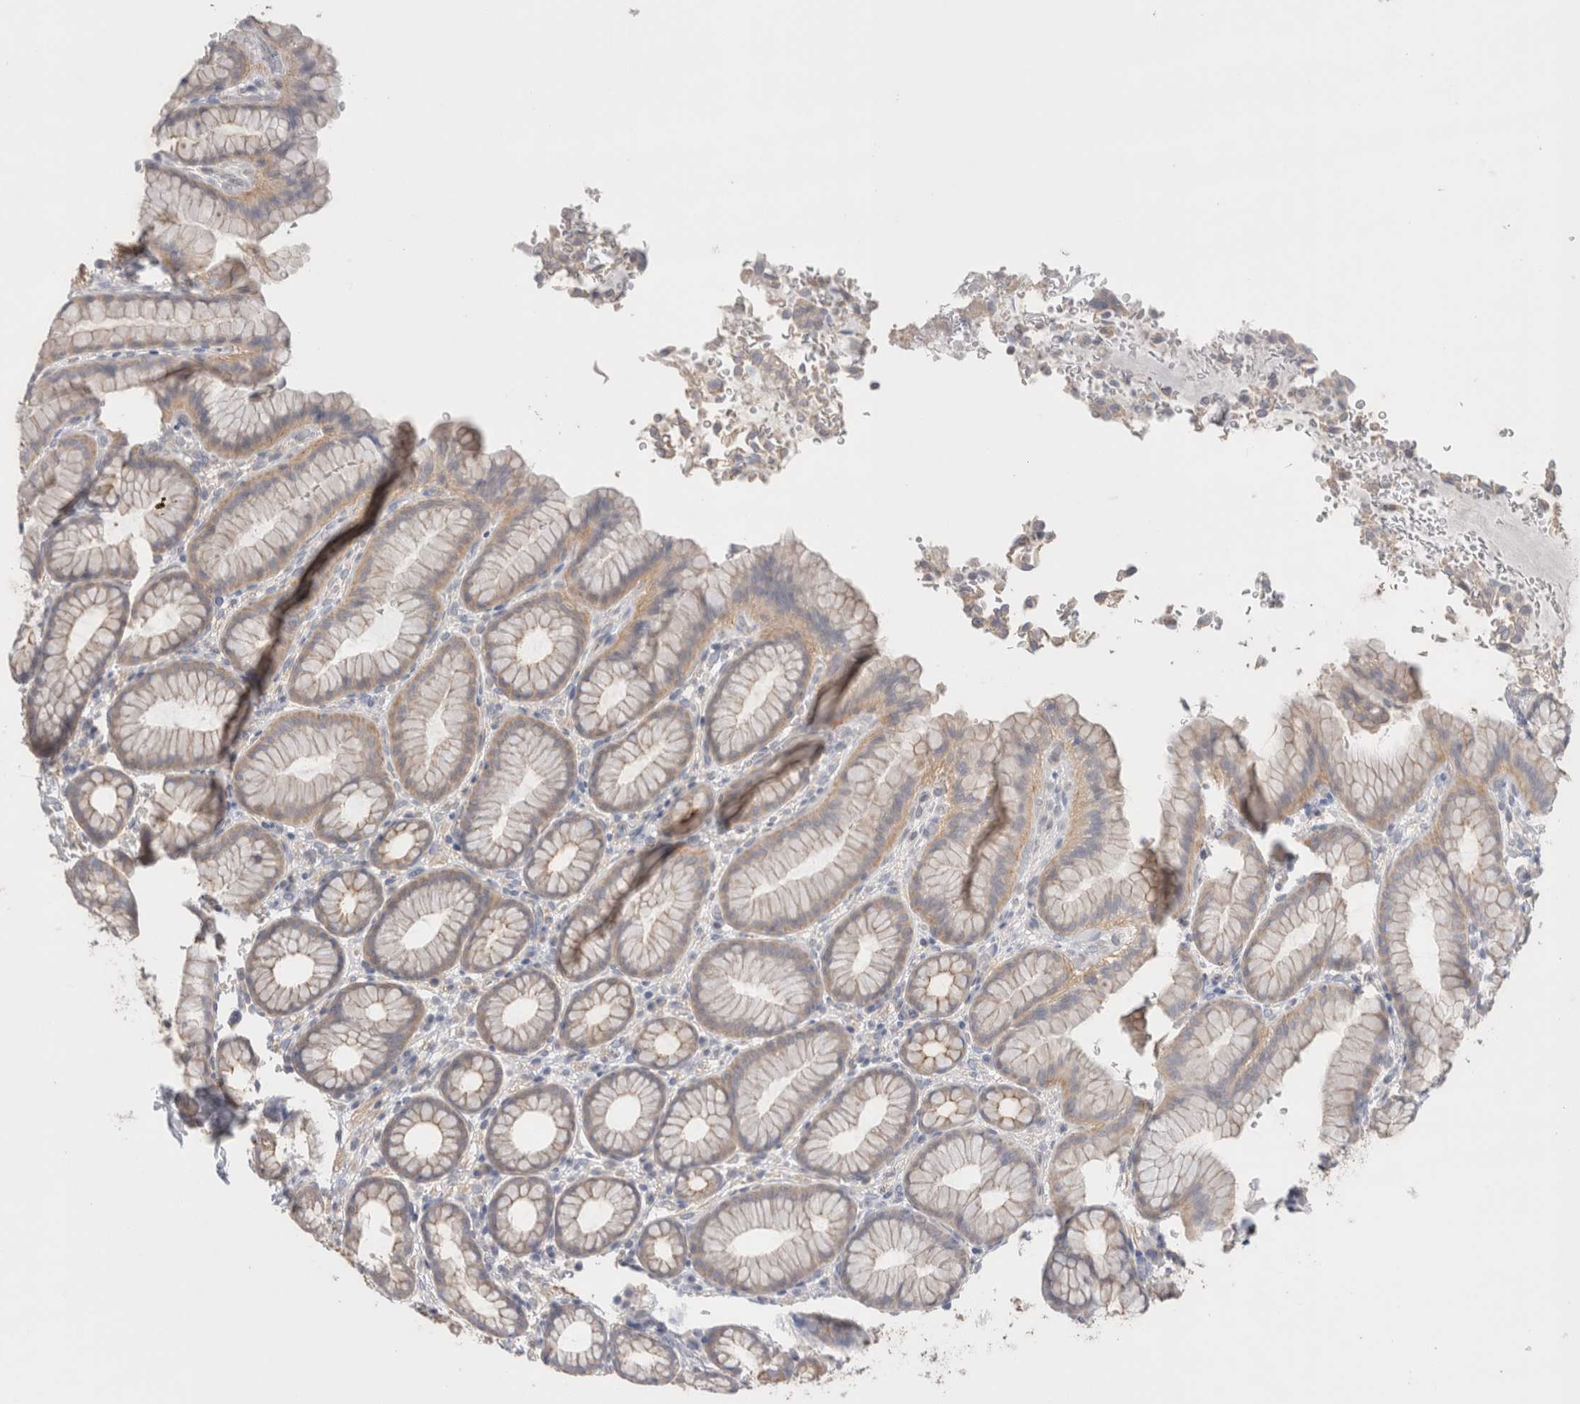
{"staining": {"intensity": "weak", "quantity": "<25%", "location": "cytoplasmic/membranous"}, "tissue": "stomach", "cell_type": "Glandular cells", "image_type": "normal", "snomed": [{"axis": "morphology", "description": "Normal tissue, NOS"}, {"axis": "topography", "description": "Stomach"}], "caption": "A high-resolution histopathology image shows immunohistochemistry (IHC) staining of unremarkable stomach, which displays no significant positivity in glandular cells. The staining is performed using DAB (3,3'-diaminobenzidine) brown chromogen with nuclei counter-stained in using hematoxylin.", "gene": "DMD", "patient": {"sex": "male", "age": 42}}